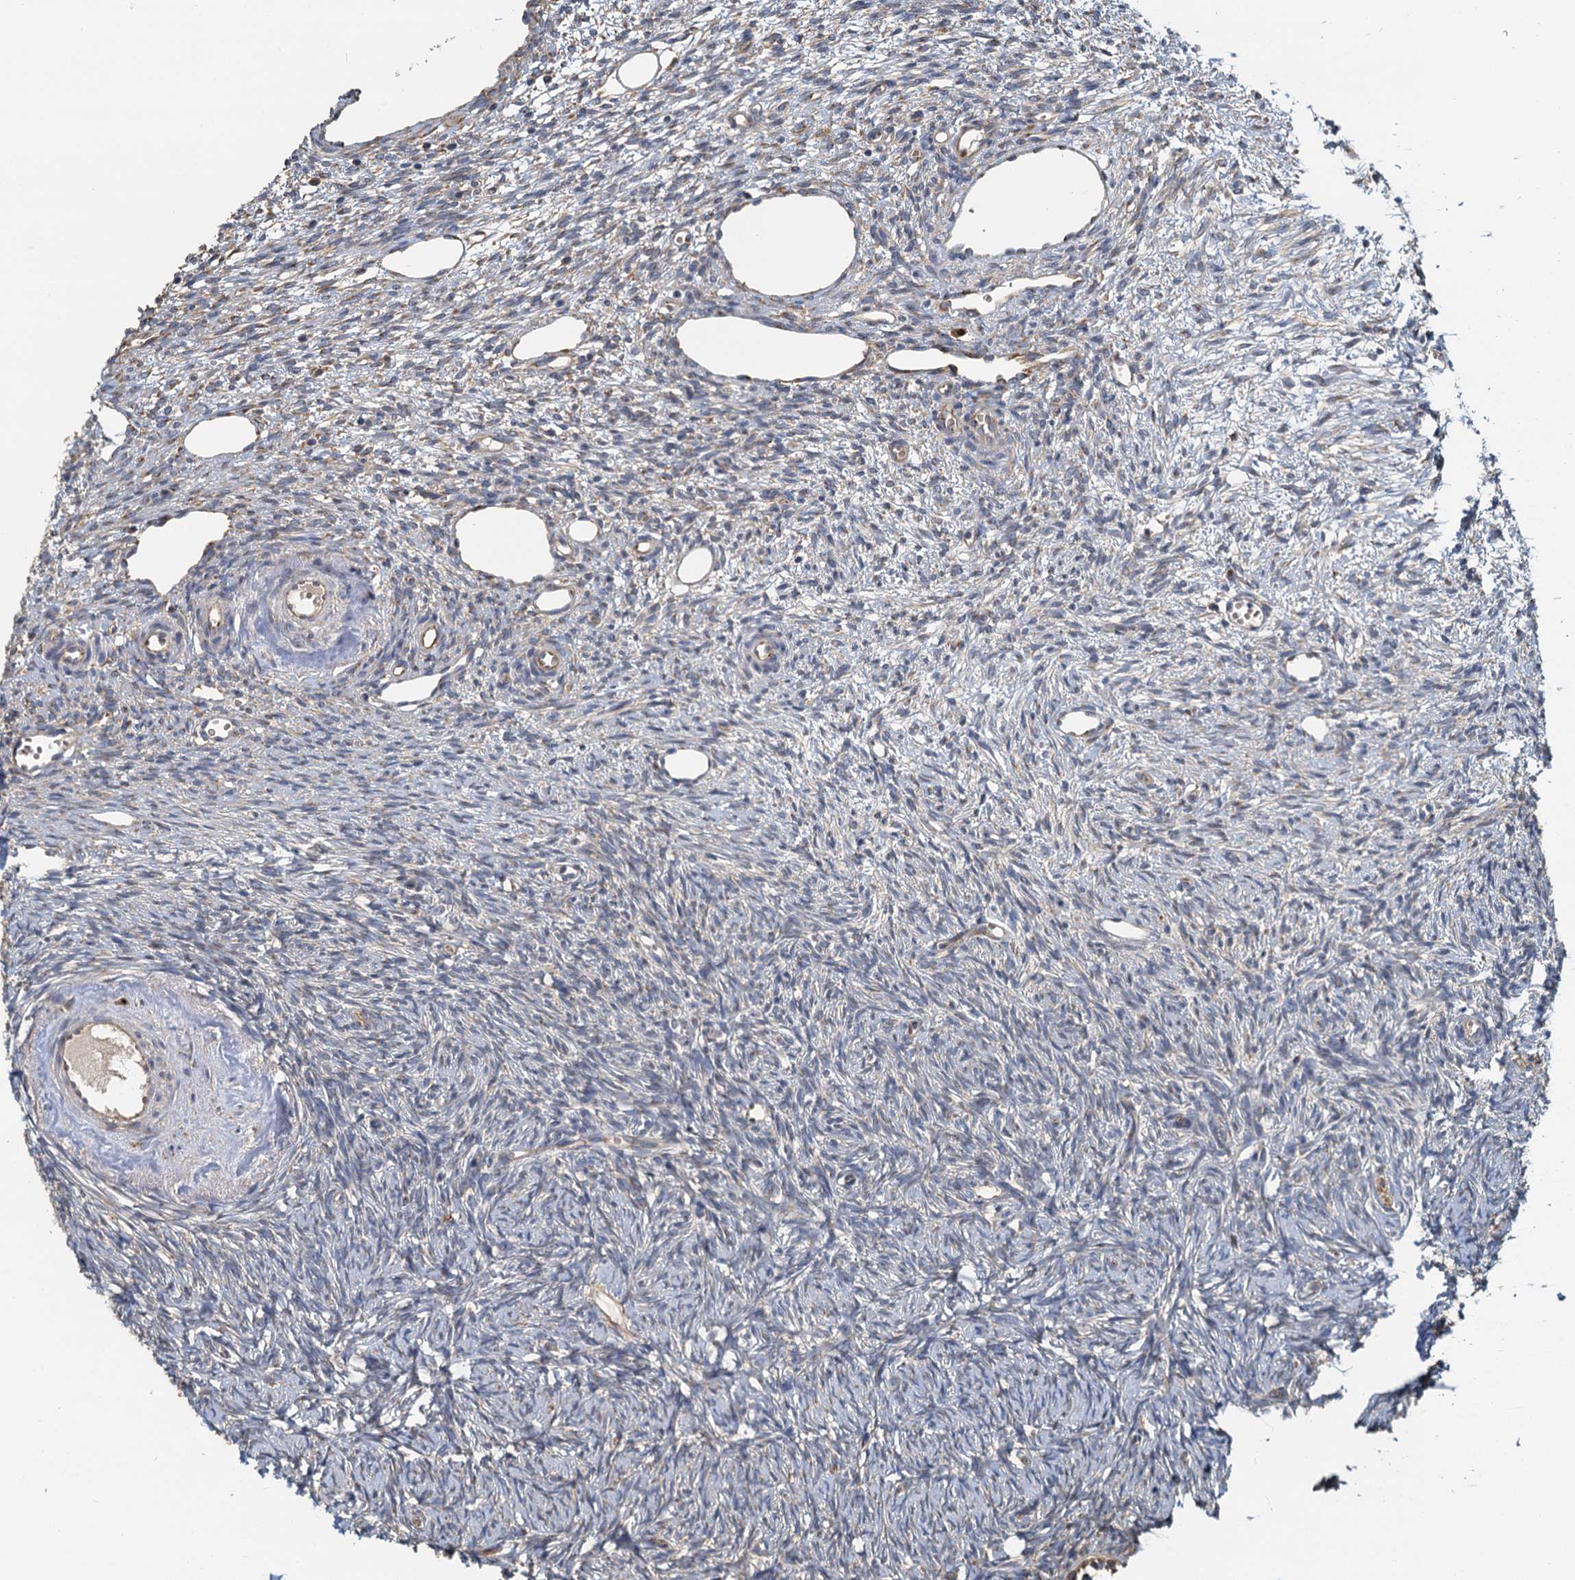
{"staining": {"intensity": "negative", "quantity": "none", "location": "none"}, "tissue": "ovary", "cell_type": "Ovarian stroma cells", "image_type": "normal", "snomed": [{"axis": "morphology", "description": "Normal tissue, NOS"}, {"axis": "topography", "description": "Ovary"}], "caption": "Ovary stained for a protein using IHC reveals no positivity ovarian stroma cells.", "gene": "NKAPD1", "patient": {"sex": "female", "age": 51}}